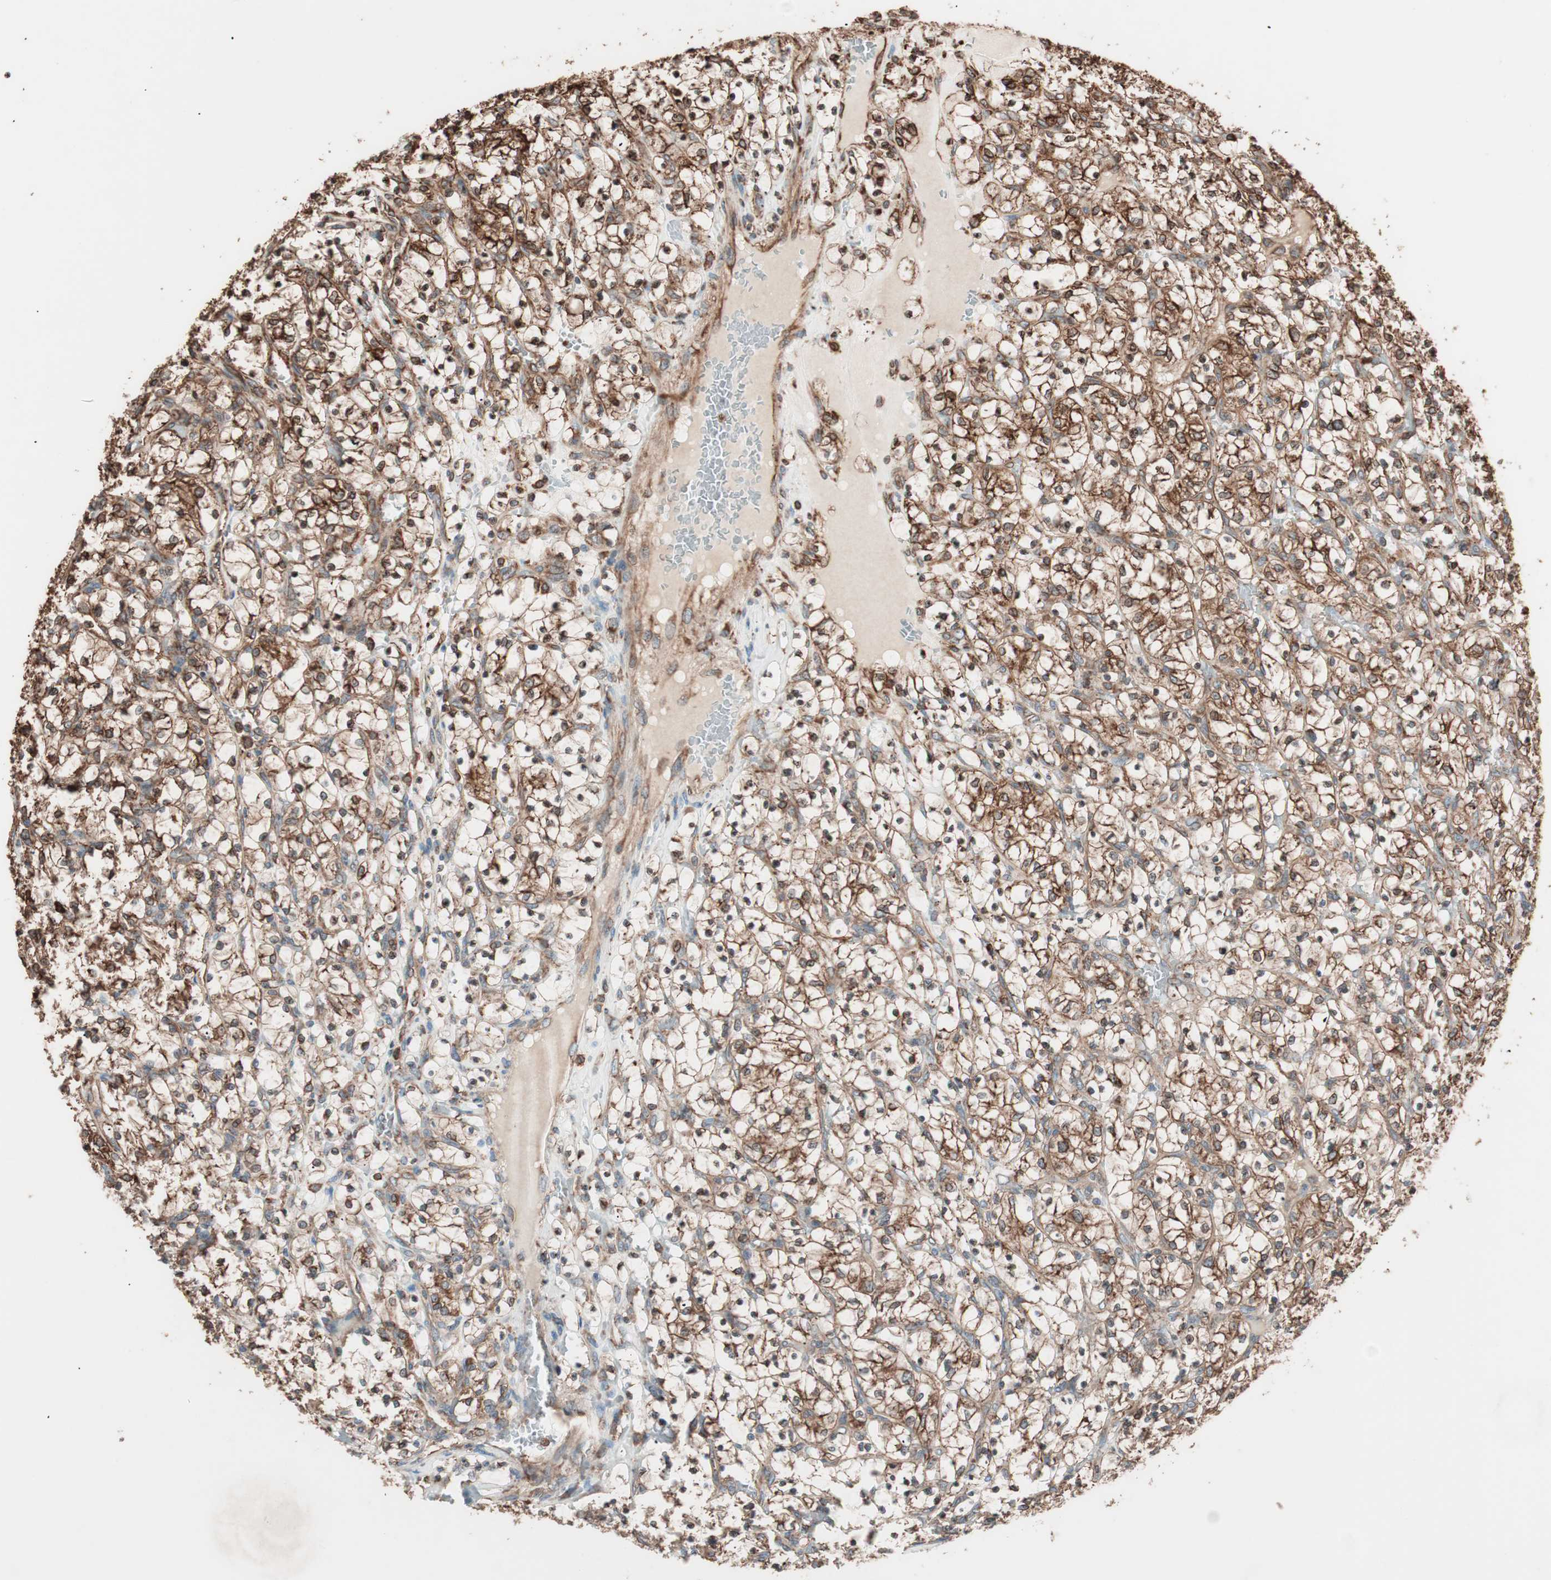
{"staining": {"intensity": "moderate", "quantity": ">75%", "location": "cytoplasmic/membranous,nuclear"}, "tissue": "renal cancer", "cell_type": "Tumor cells", "image_type": "cancer", "snomed": [{"axis": "morphology", "description": "Adenocarcinoma, NOS"}, {"axis": "topography", "description": "Kidney"}], "caption": "An immunohistochemistry (IHC) histopathology image of neoplastic tissue is shown. Protein staining in brown shows moderate cytoplasmic/membranous and nuclear positivity in renal cancer (adenocarcinoma) within tumor cells.", "gene": "VEGFA", "patient": {"sex": "female", "age": 69}}